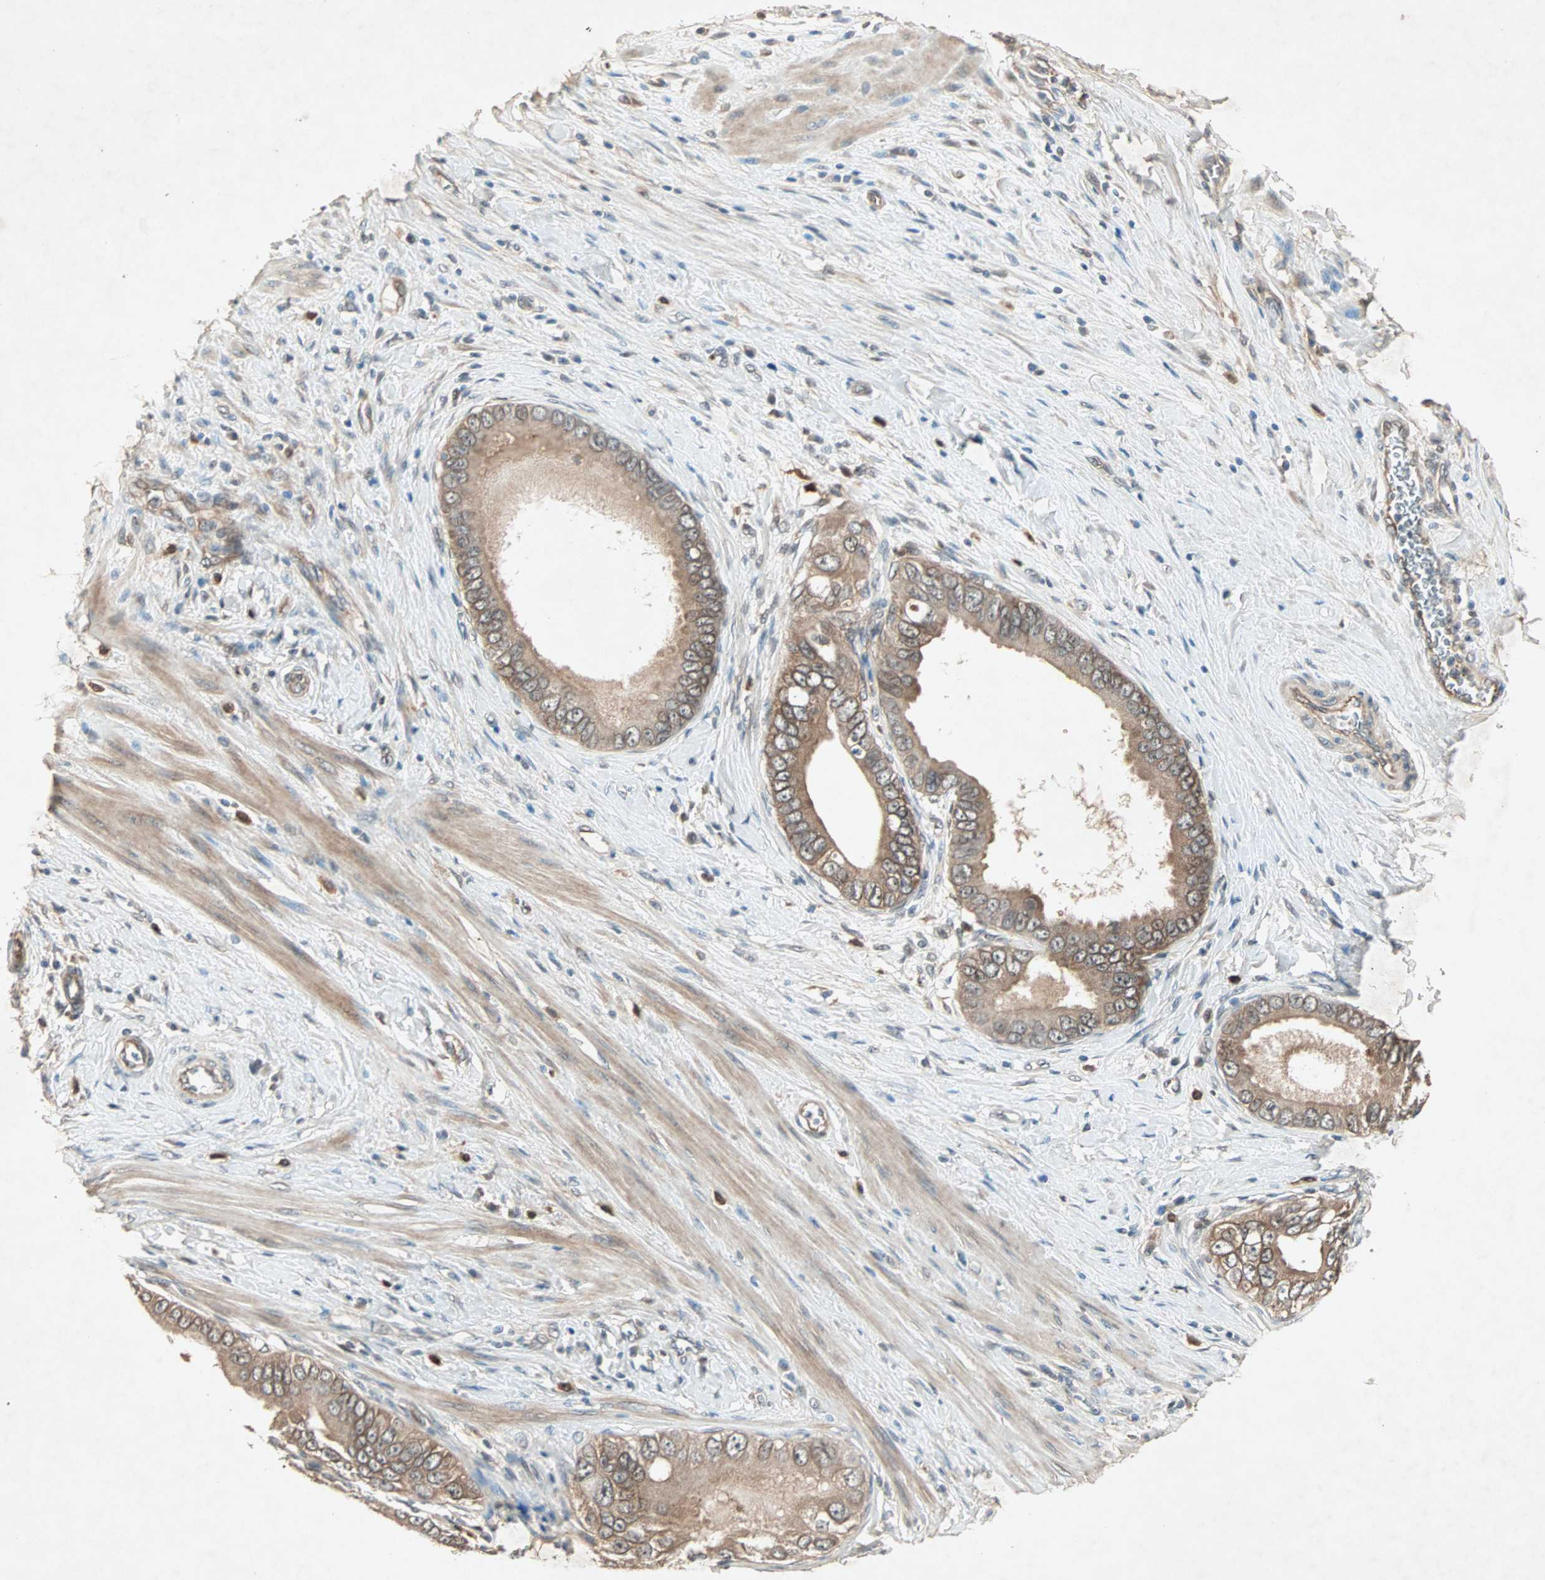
{"staining": {"intensity": "moderate", "quantity": ">75%", "location": "cytoplasmic/membranous"}, "tissue": "pancreatic cancer", "cell_type": "Tumor cells", "image_type": "cancer", "snomed": [{"axis": "morphology", "description": "Normal tissue, NOS"}, {"axis": "topography", "description": "Lymph node"}], "caption": "Immunohistochemical staining of pancreatic cancer displays medium levels of moderate cytoplasmic/membranous protein positivity in approximately >75% of tumor cells.", "gene": "SDSL", "patient": {"sex": "male", "age": 50}}